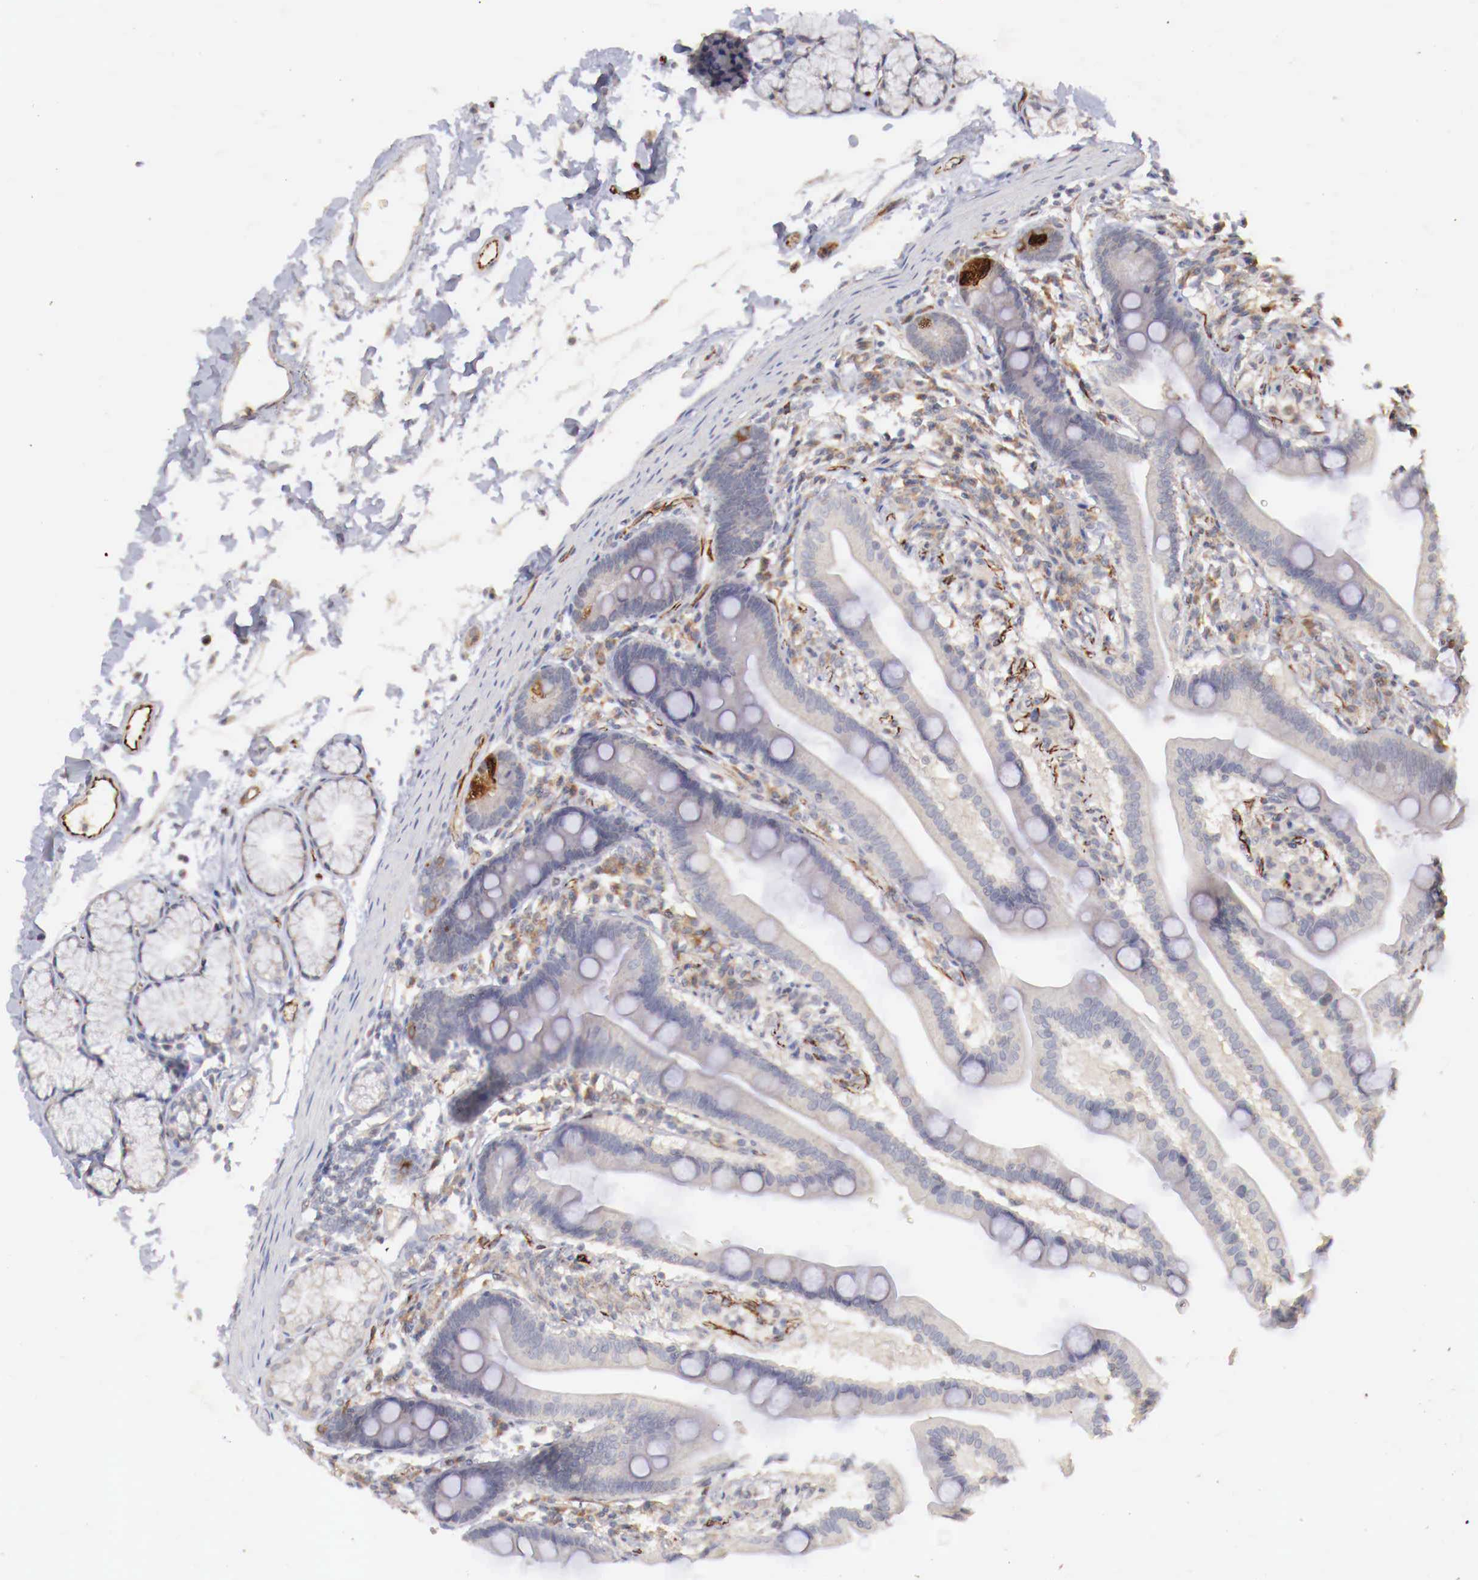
{"staining": {"intensity": "weak", "quantity": "25%-75%", "location": "cytoplasmic/membranous"}, "tissue": "duodenum", "cell_type": "Glandular cells", "image_type": "normal", "snomed": [{"axis": "morphology", "description": "Normal tissue, NOS"}, {"axis": "topography", "description": "Duodenum"}], "caption": "Immunohistochemical staining of normal duodenum displays low levels of weak cytoplasmic/membranous staining in approximately 25%-75% of glandular cells.", "gene": "WT1", "patient": {"sex": "female", "age": 77}}